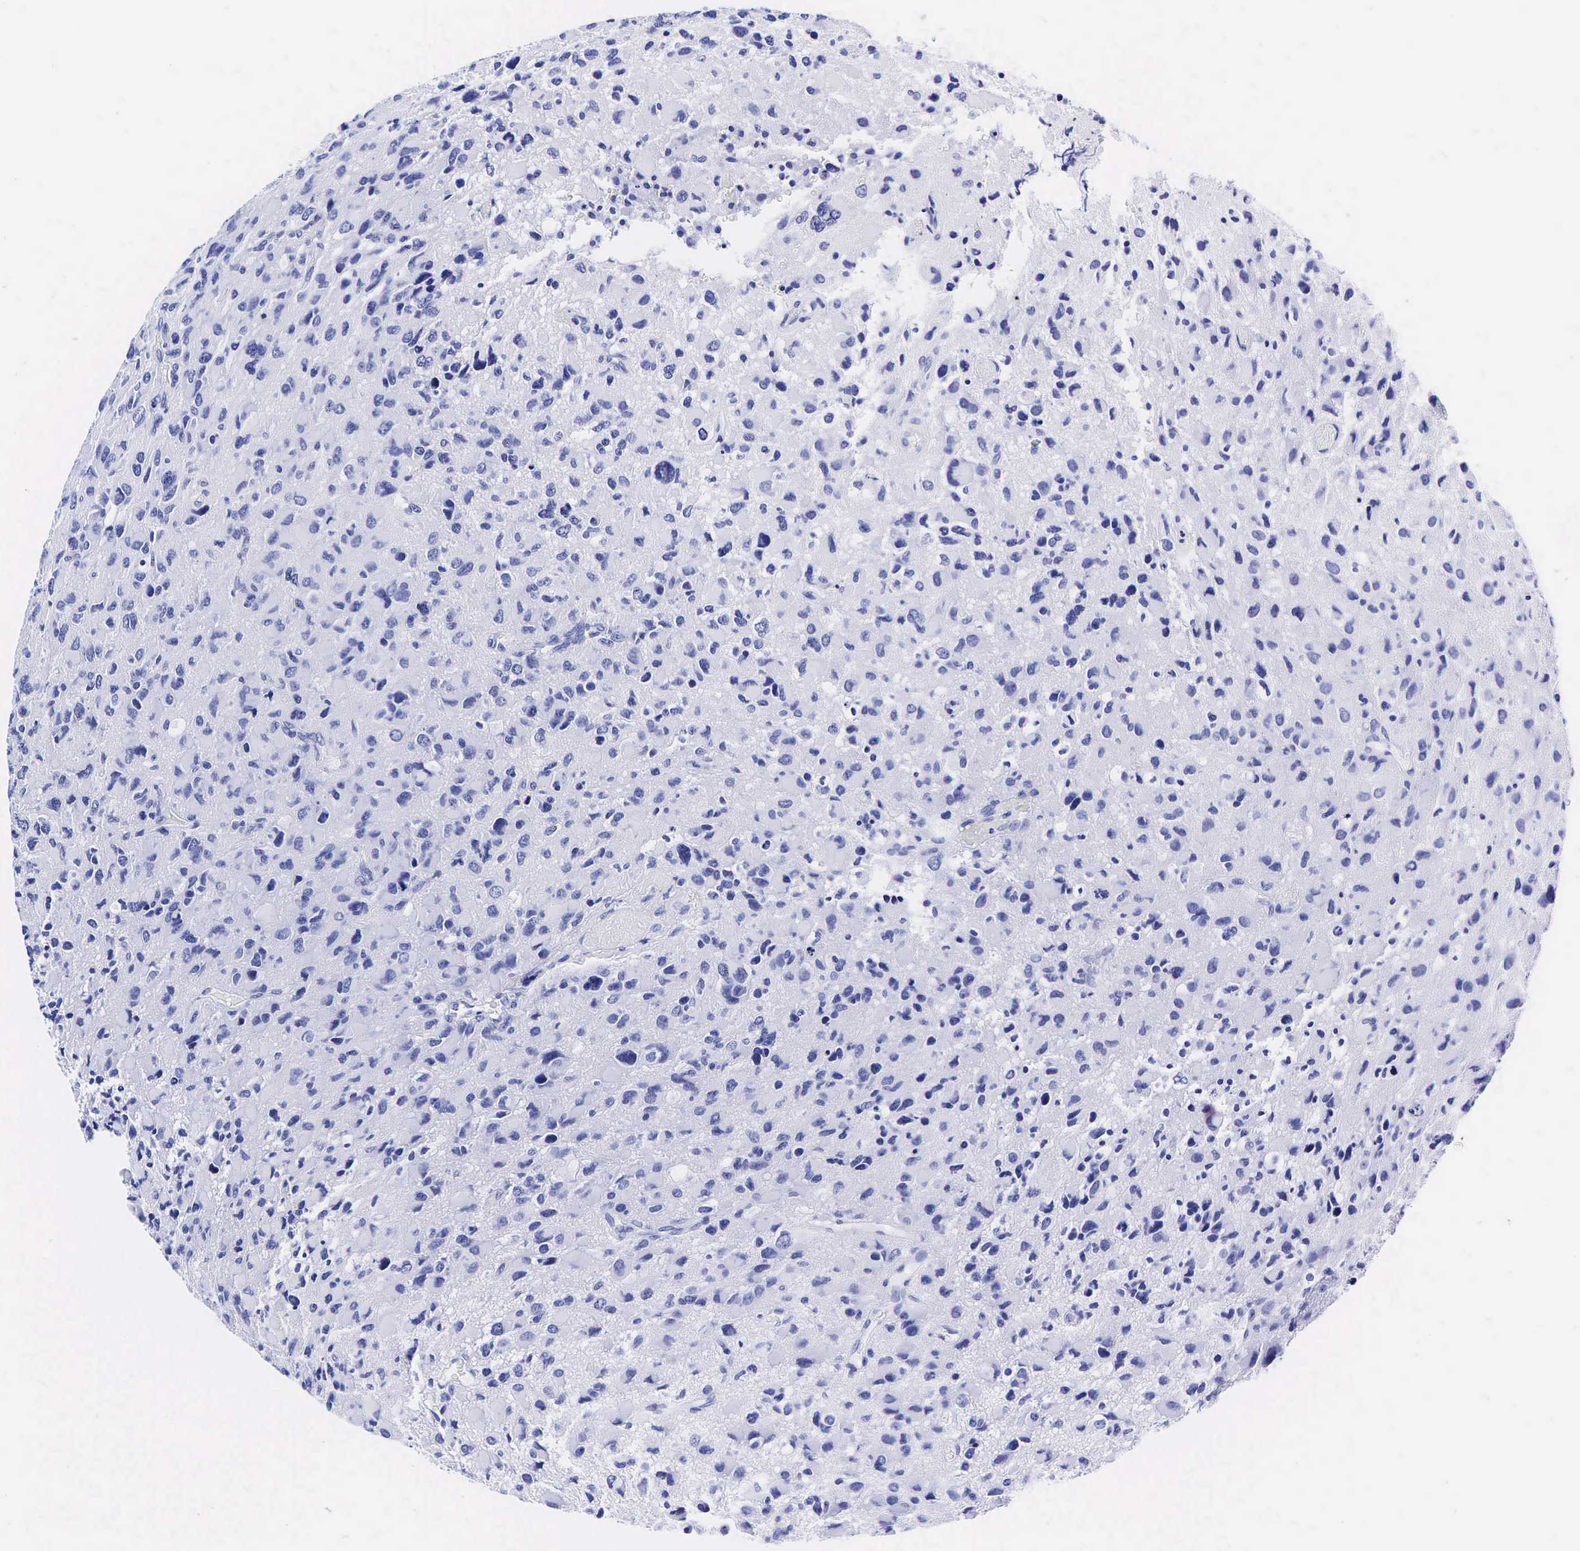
{"staining": {"intensity": "negative", "quantity": "none", "location": "none"}, "tissue": "glioma", "cell_type": "Tumor cells", "image_type": "cancer", "snomed": [{"axis": "morphology", "description": "Glioma, malignant, High grade"}, {"axis": "topography", "description": "Brain"}], "caption": "DAB immunohistochemical staining of glioma shows no significant expression in tumor cells. (DAB immunohistochemistry (IHC) visualized using brightfield microscopy, high magnification).", "gene": "GAST", "patient": {"sex": "male", "age": 69}}